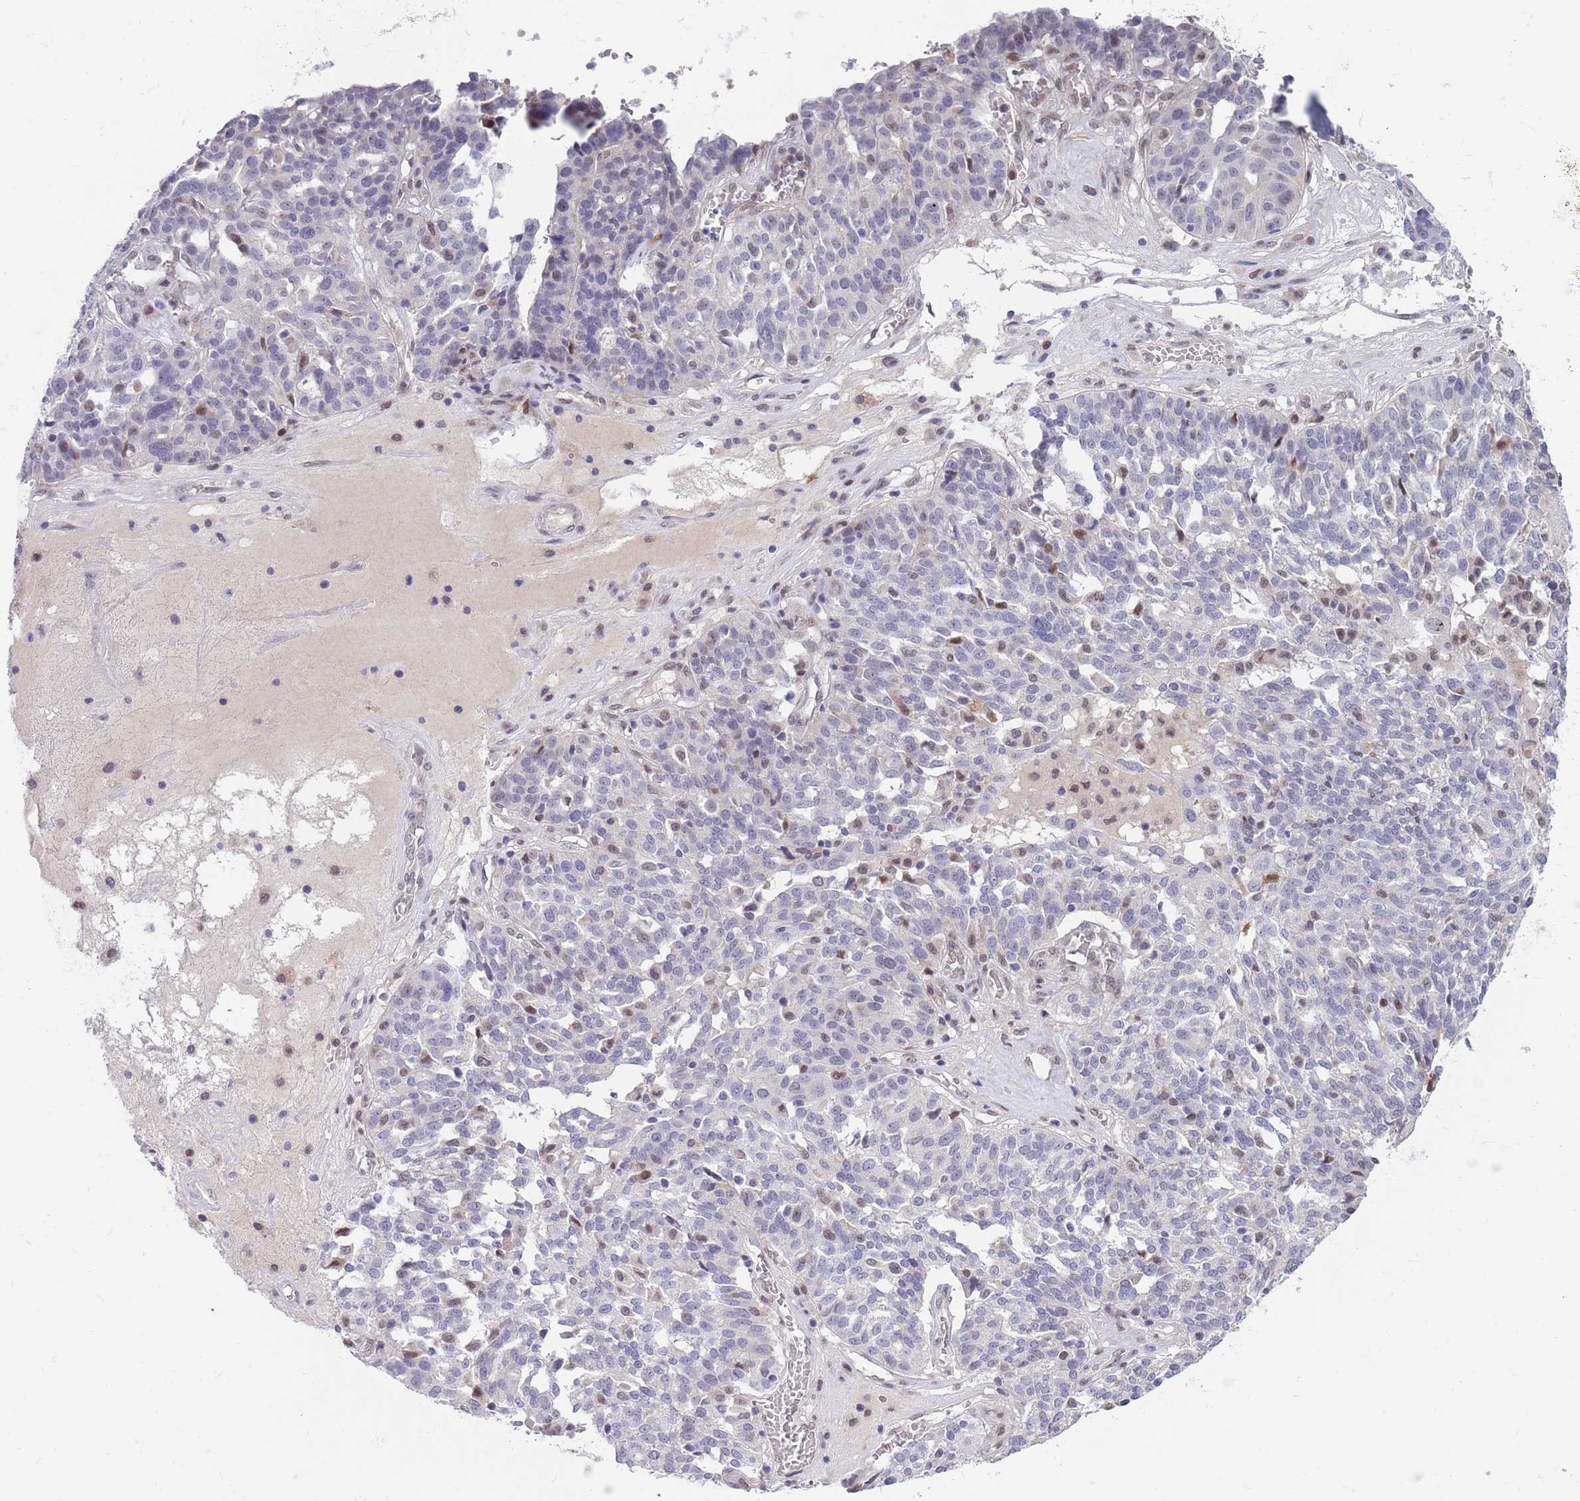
{"staining": {"intensity": "negative", "quantity": "none", "location": "none"}, "tissue": "ovarian cancer", "cell_type": "Tumor cells", "image_type": "cancer", "snomed": [{"axis": "morphology", "description": "Cystadenocarcinoma, serous, NOS"}, {"axis": "topography", "description": "Ovary"}], "caption": "An image of human ovarian cancer (serous cystadenocarcinoma) is negative for staining in tumor cells.", "gene": "NLRP6", "patient": {"sex": "female", "age": 59}}